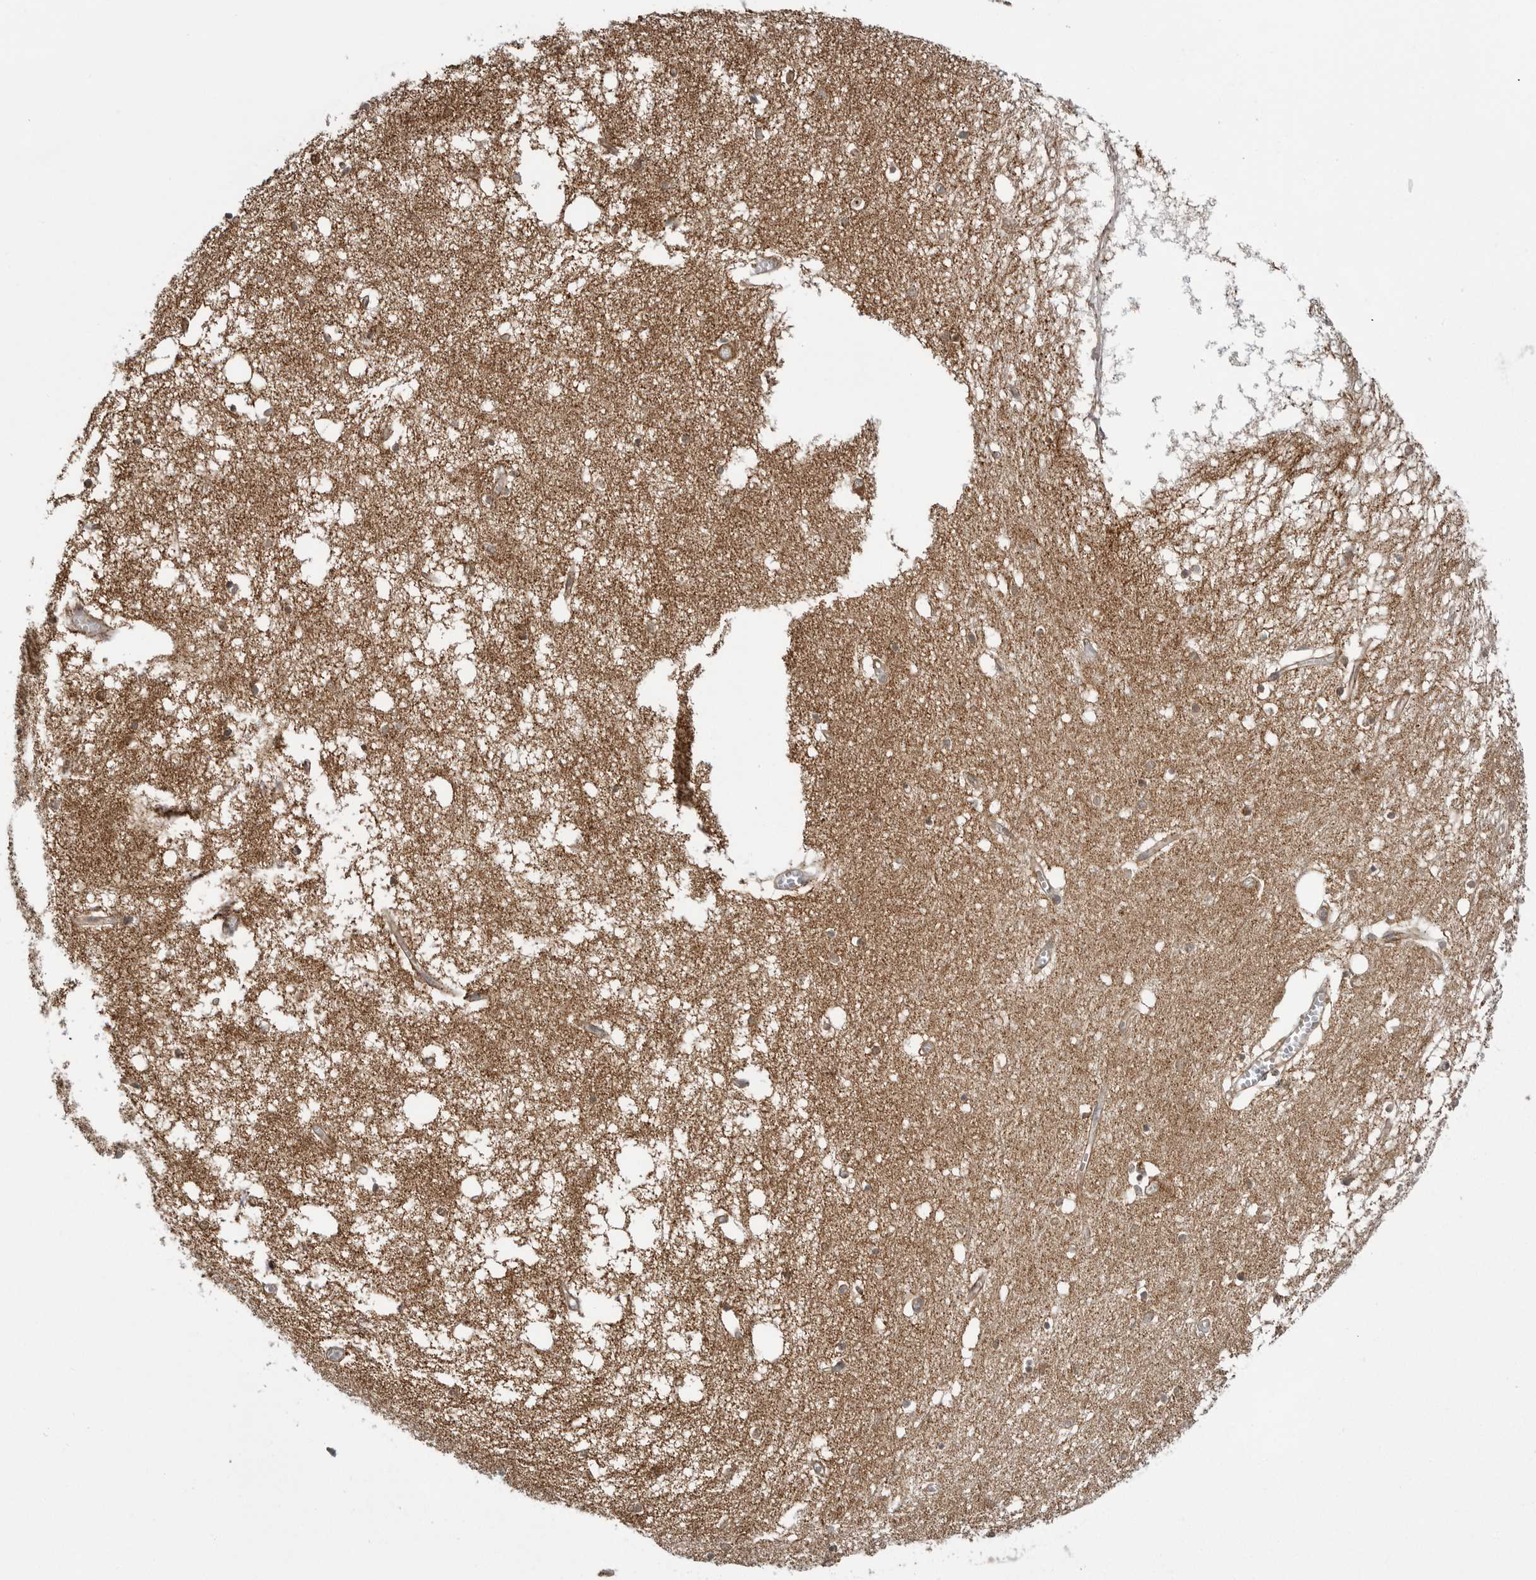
{"staining": {"intensity": "moderate", "quantity": ">75%", "location": "cytoplasmic/membranous"}, "tissue": "hippocampus", "cell_type": "Glial cells", "image_type": "normal", "snomed": [{"axis": "morphology", "description": "Normal tissue, NOS"}, {"axis": "topography", "description": "Hippocampus"}], "caption": "DAB immunohistochemical staining of unremarkable hippocampus reveals moderate cytoplasmic/membranous protein staining in approximately >75% of glial cells.", "gene": "FH", "patient": {"sex": "male", "age": 70}}